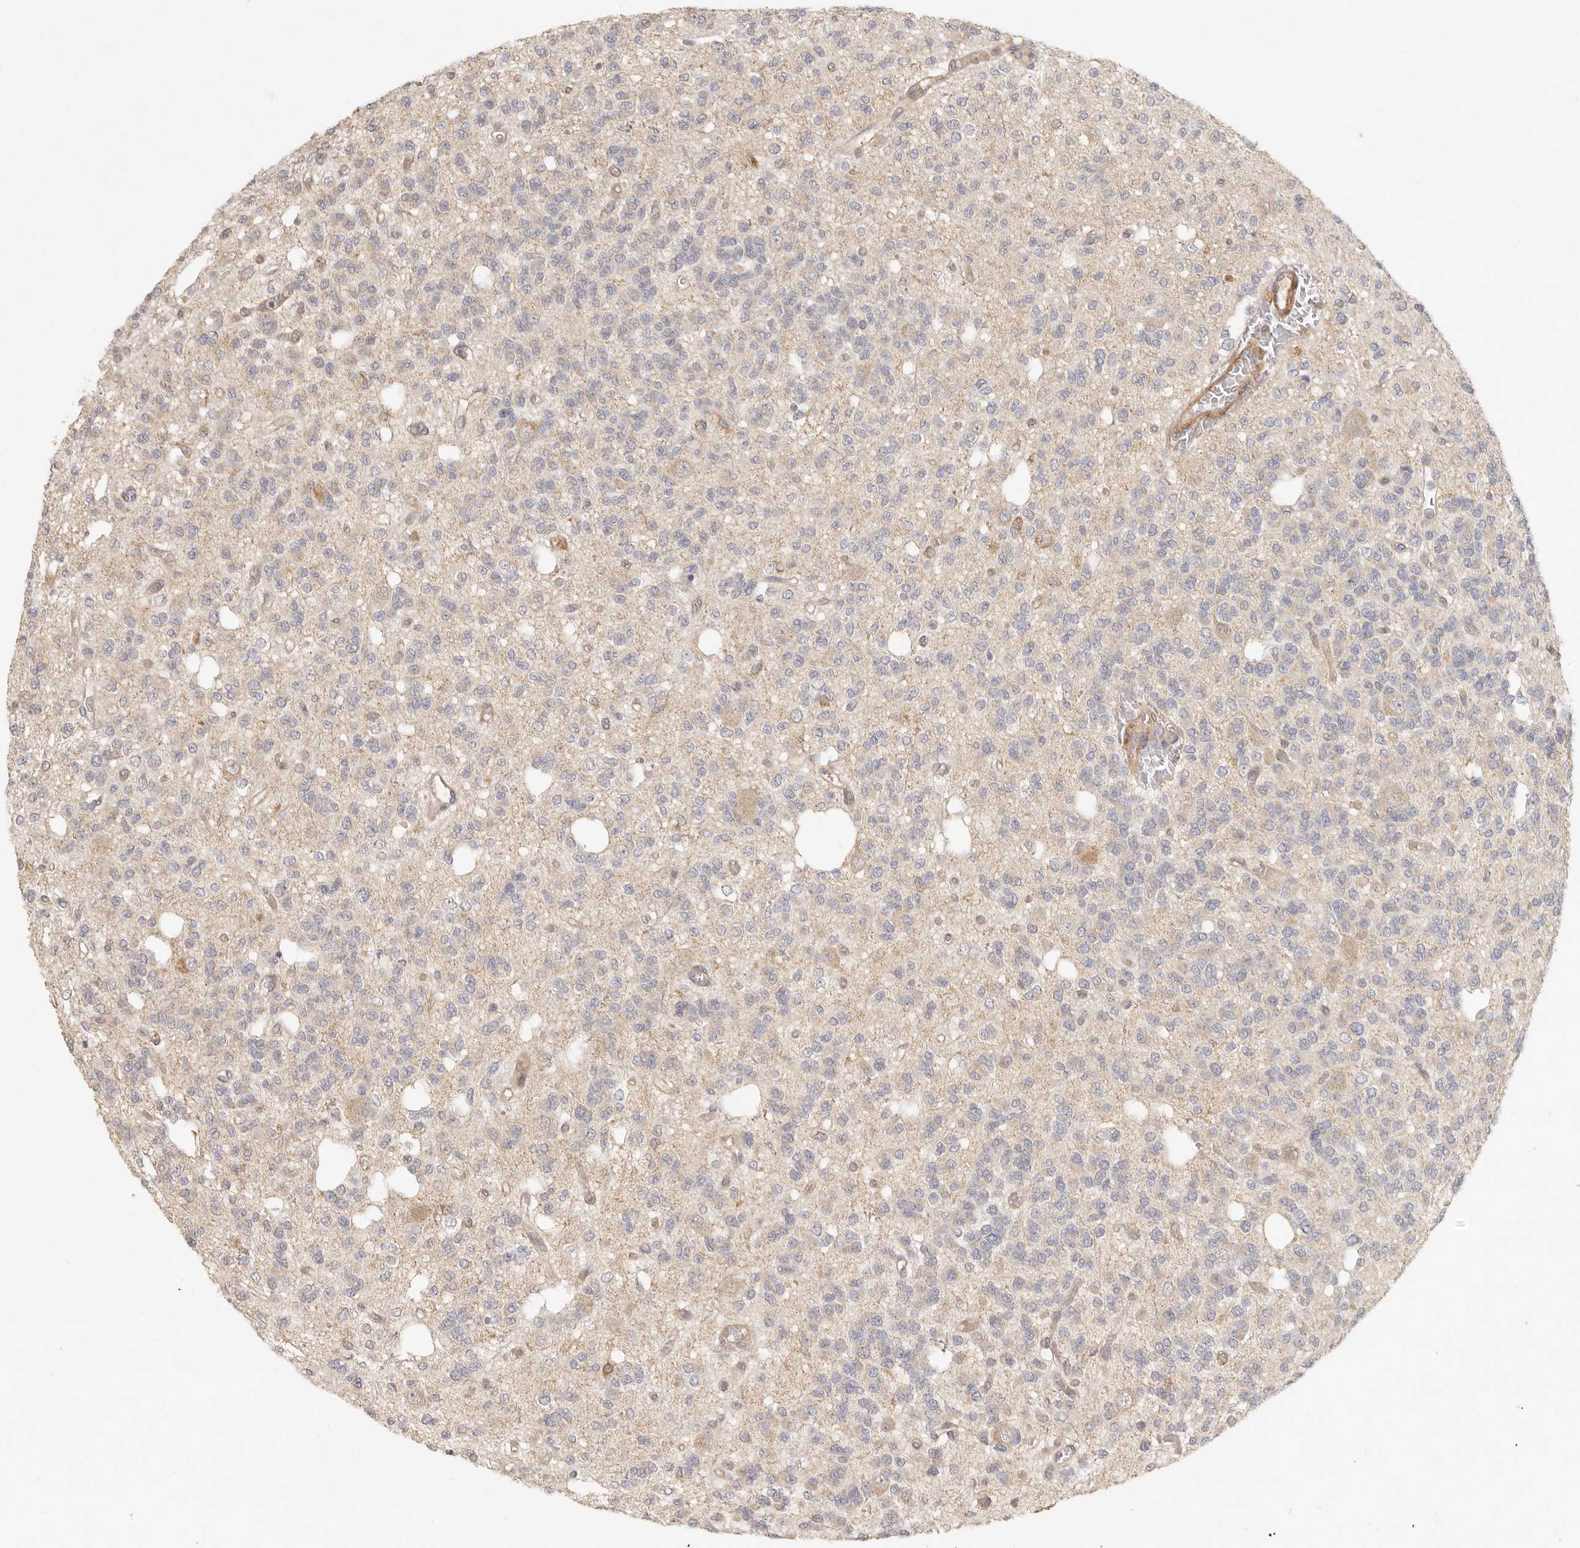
{"staining": {"intensity": "weak", "quantity": "<25%", "location": "cytoplasmic/membranous"}, "tissue": "glioma", "cell_type": "Tumor cells", "image_type": "cancer", "snomed": [{"axis": "morphology", "description": "Glioma, malignant, Low grade"}, {"axis": "topography", "description": "Brain"}], "caption": "Human malignant glioma (low-grade) stained for a protein using IHC exhibits no positivity in tumor cells.", "gene": "VIPR1", "patient": {"sex": "male", "age": 38}}